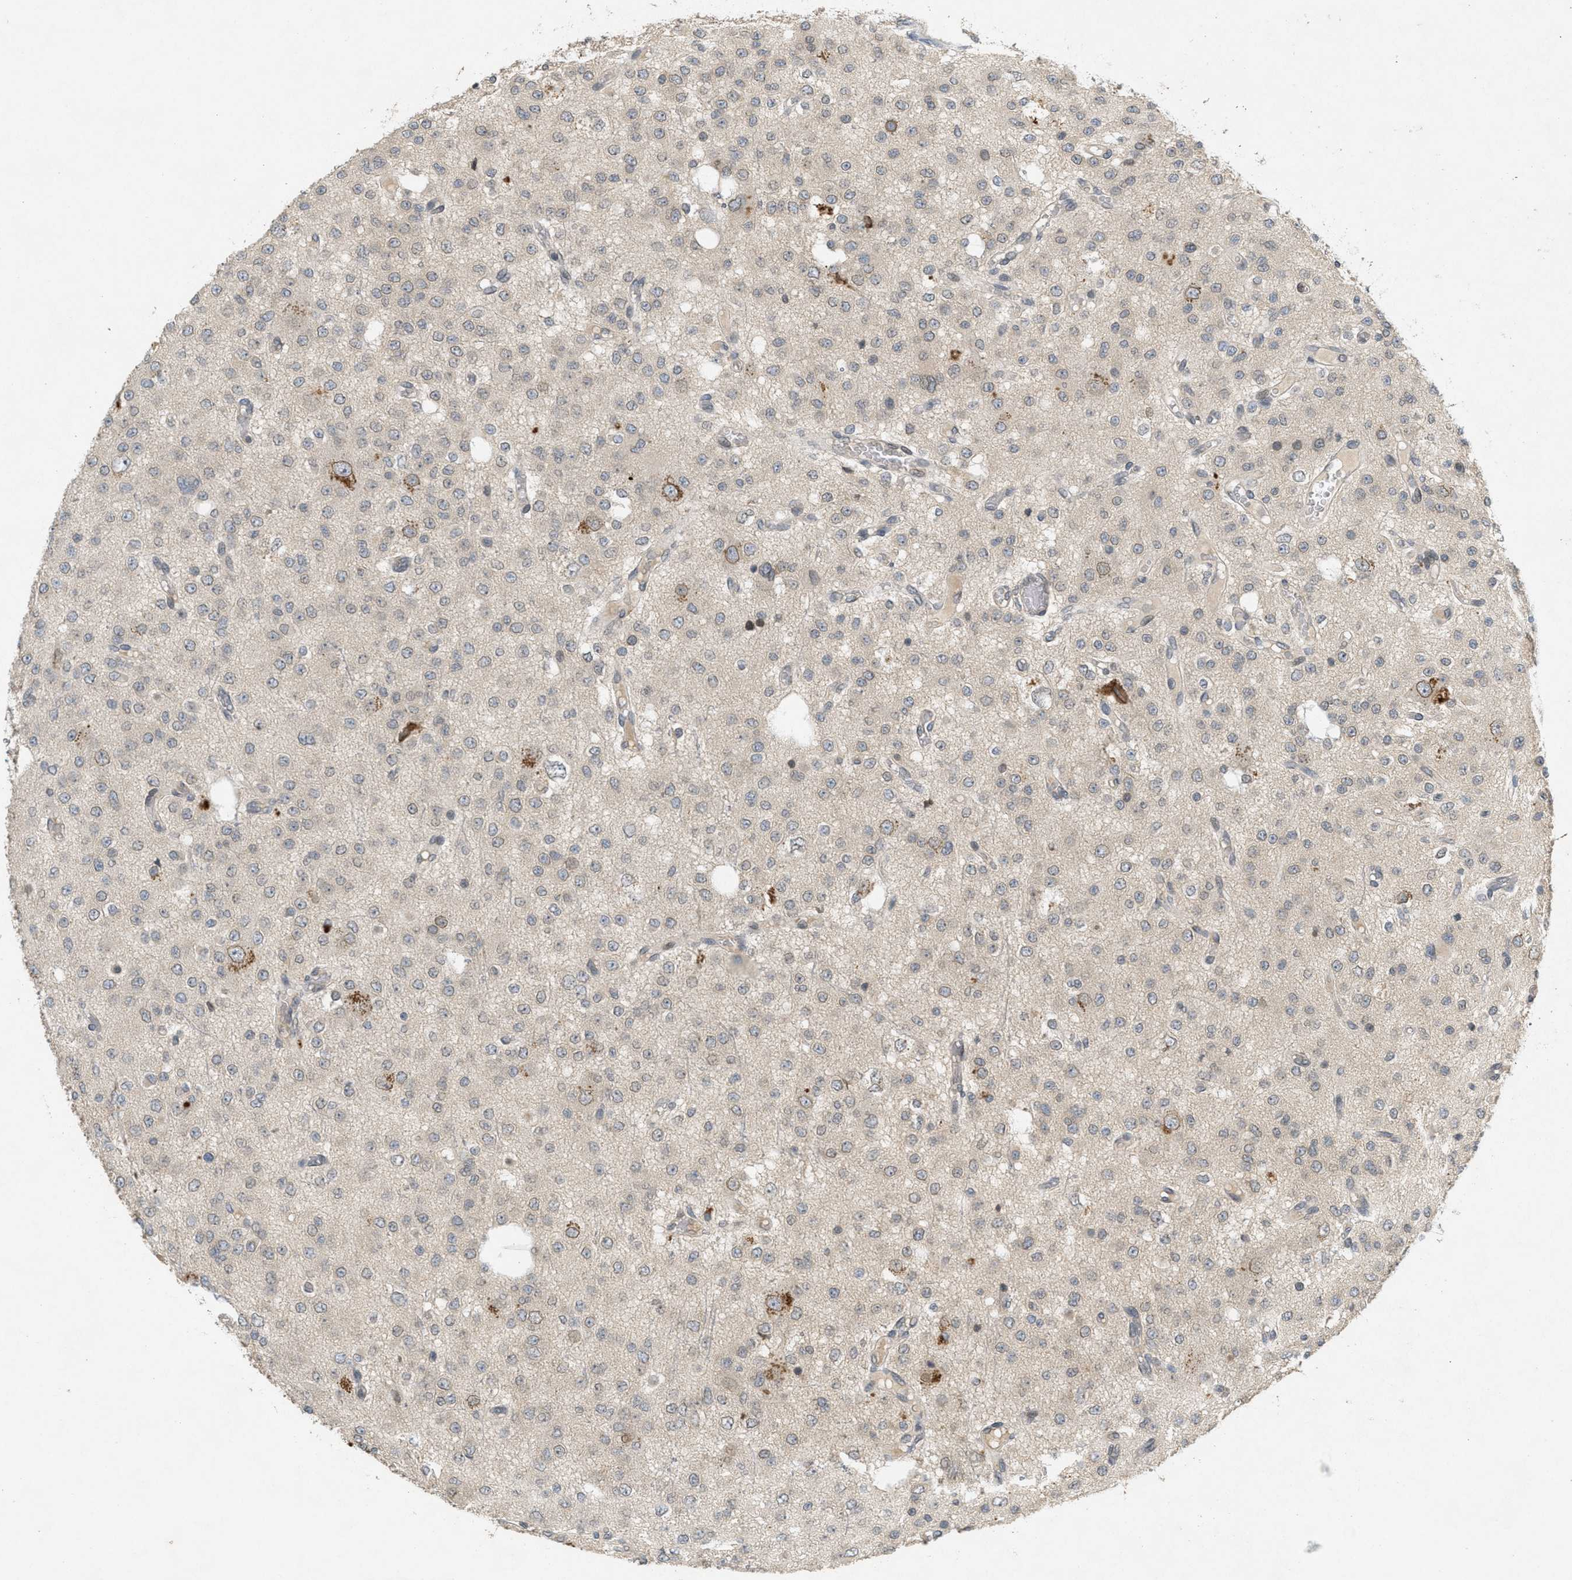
{"staining": {"intensity": "negative", "quantity": "none", "location": "none"}, "tissue": "glioma", "cell_type": "Tumor cells", "image_type": "cancer", "snomed": [{"axis": "morphology", "description": "Glioma, malignant, Low grade"}, {"axis": "topography", "description": "Brain"}], "caption": "The micrograph exhibits no significant expression in tumor cells of glioma.", "gene": "ABHD6", "patient": {"sex": "male", "age": 38}}